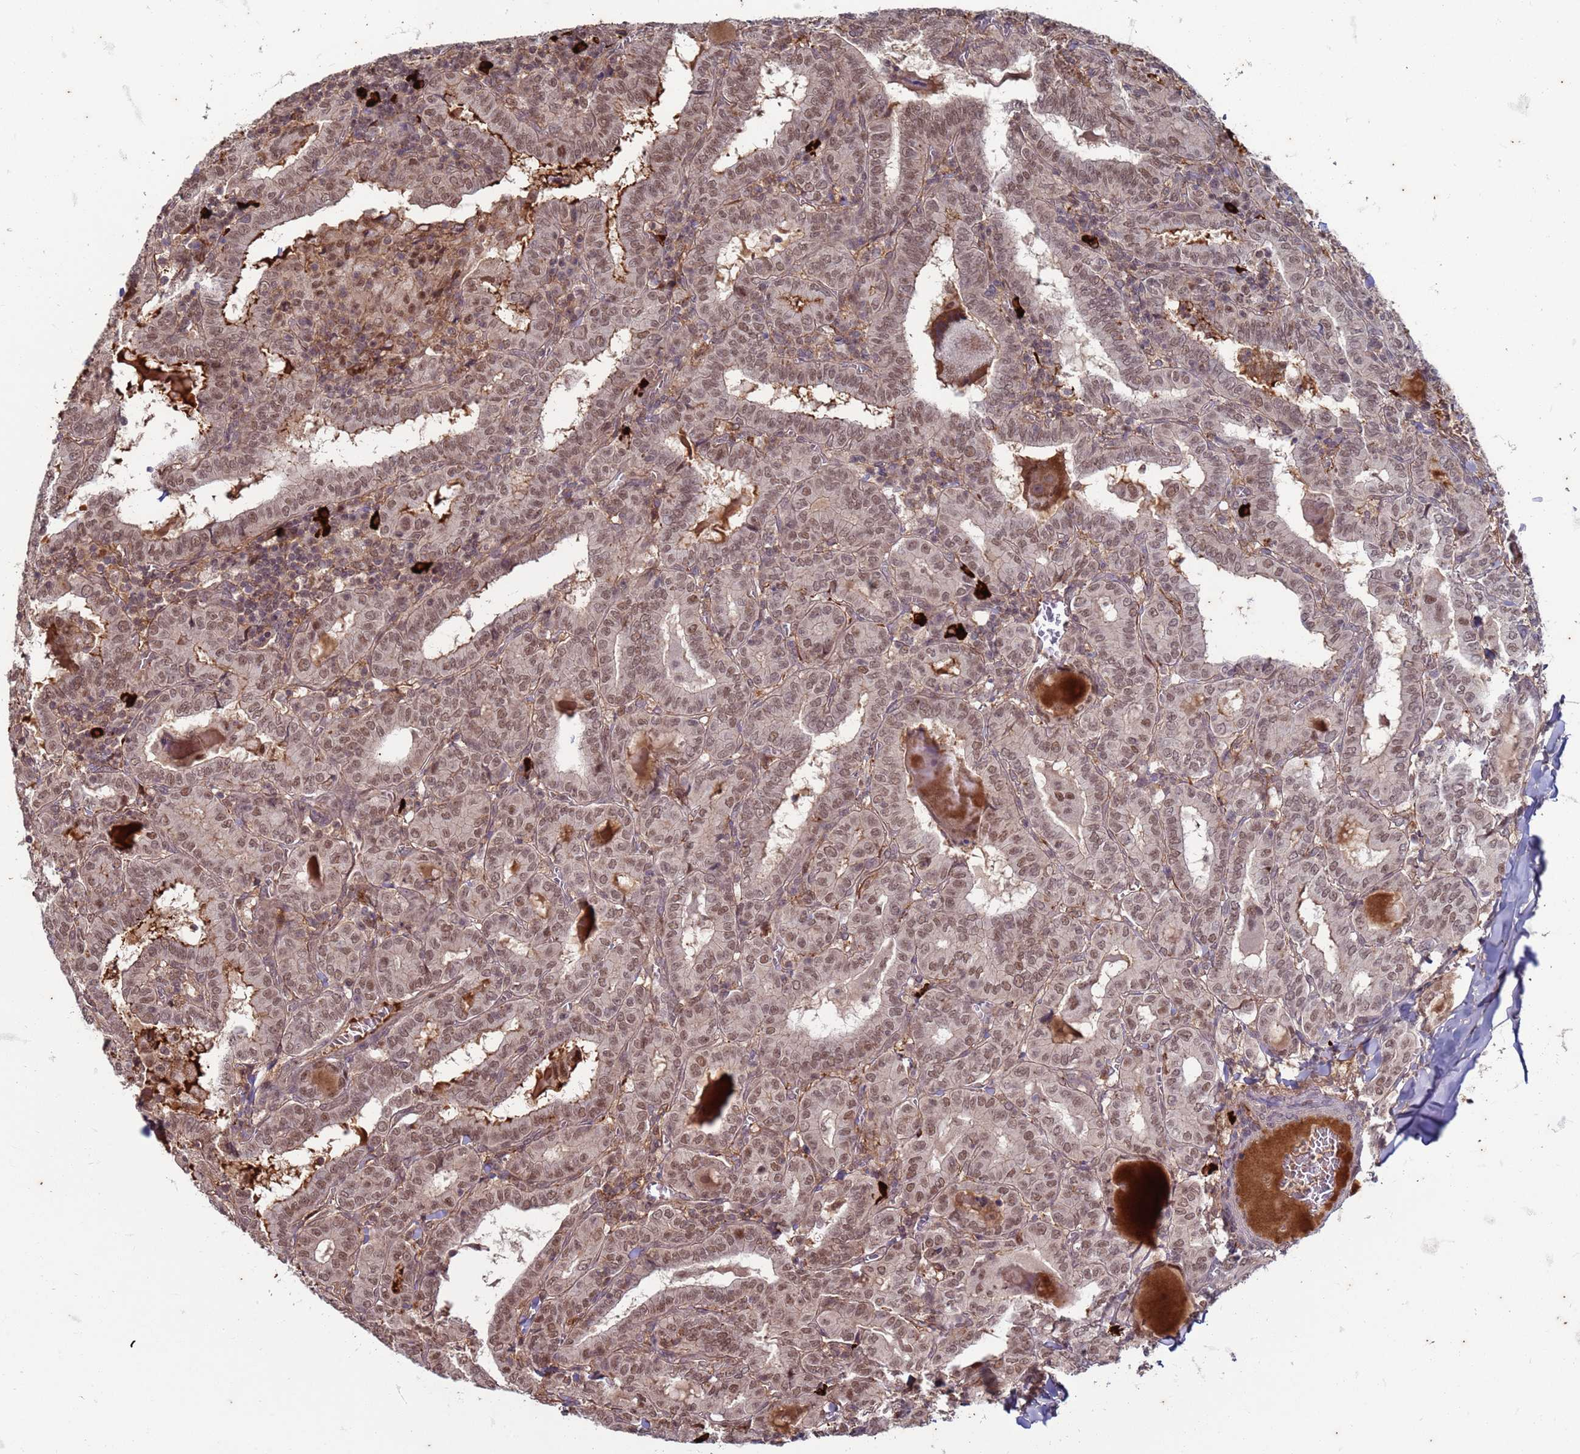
{"staining": {"intensity": "moderate", "quantity": ">75%", "location": "nuclear"}, "tissue": "thyroid cancer", "cell_type": "Tumor cells", "image_type": "cancer", "snomed": [{"axis": "morphology", "description": "Papillary adenocarcinoma, NOS"}, {"axis": "topography", "description": "Thyroid gland"}], "caption": "Human papillary adenocarcinoma (thyroid) stained with a protein marker displays moderate staining in tumor cells.", "gene": "TRMT6", "patient": {"sex": "female", "age": 72}}